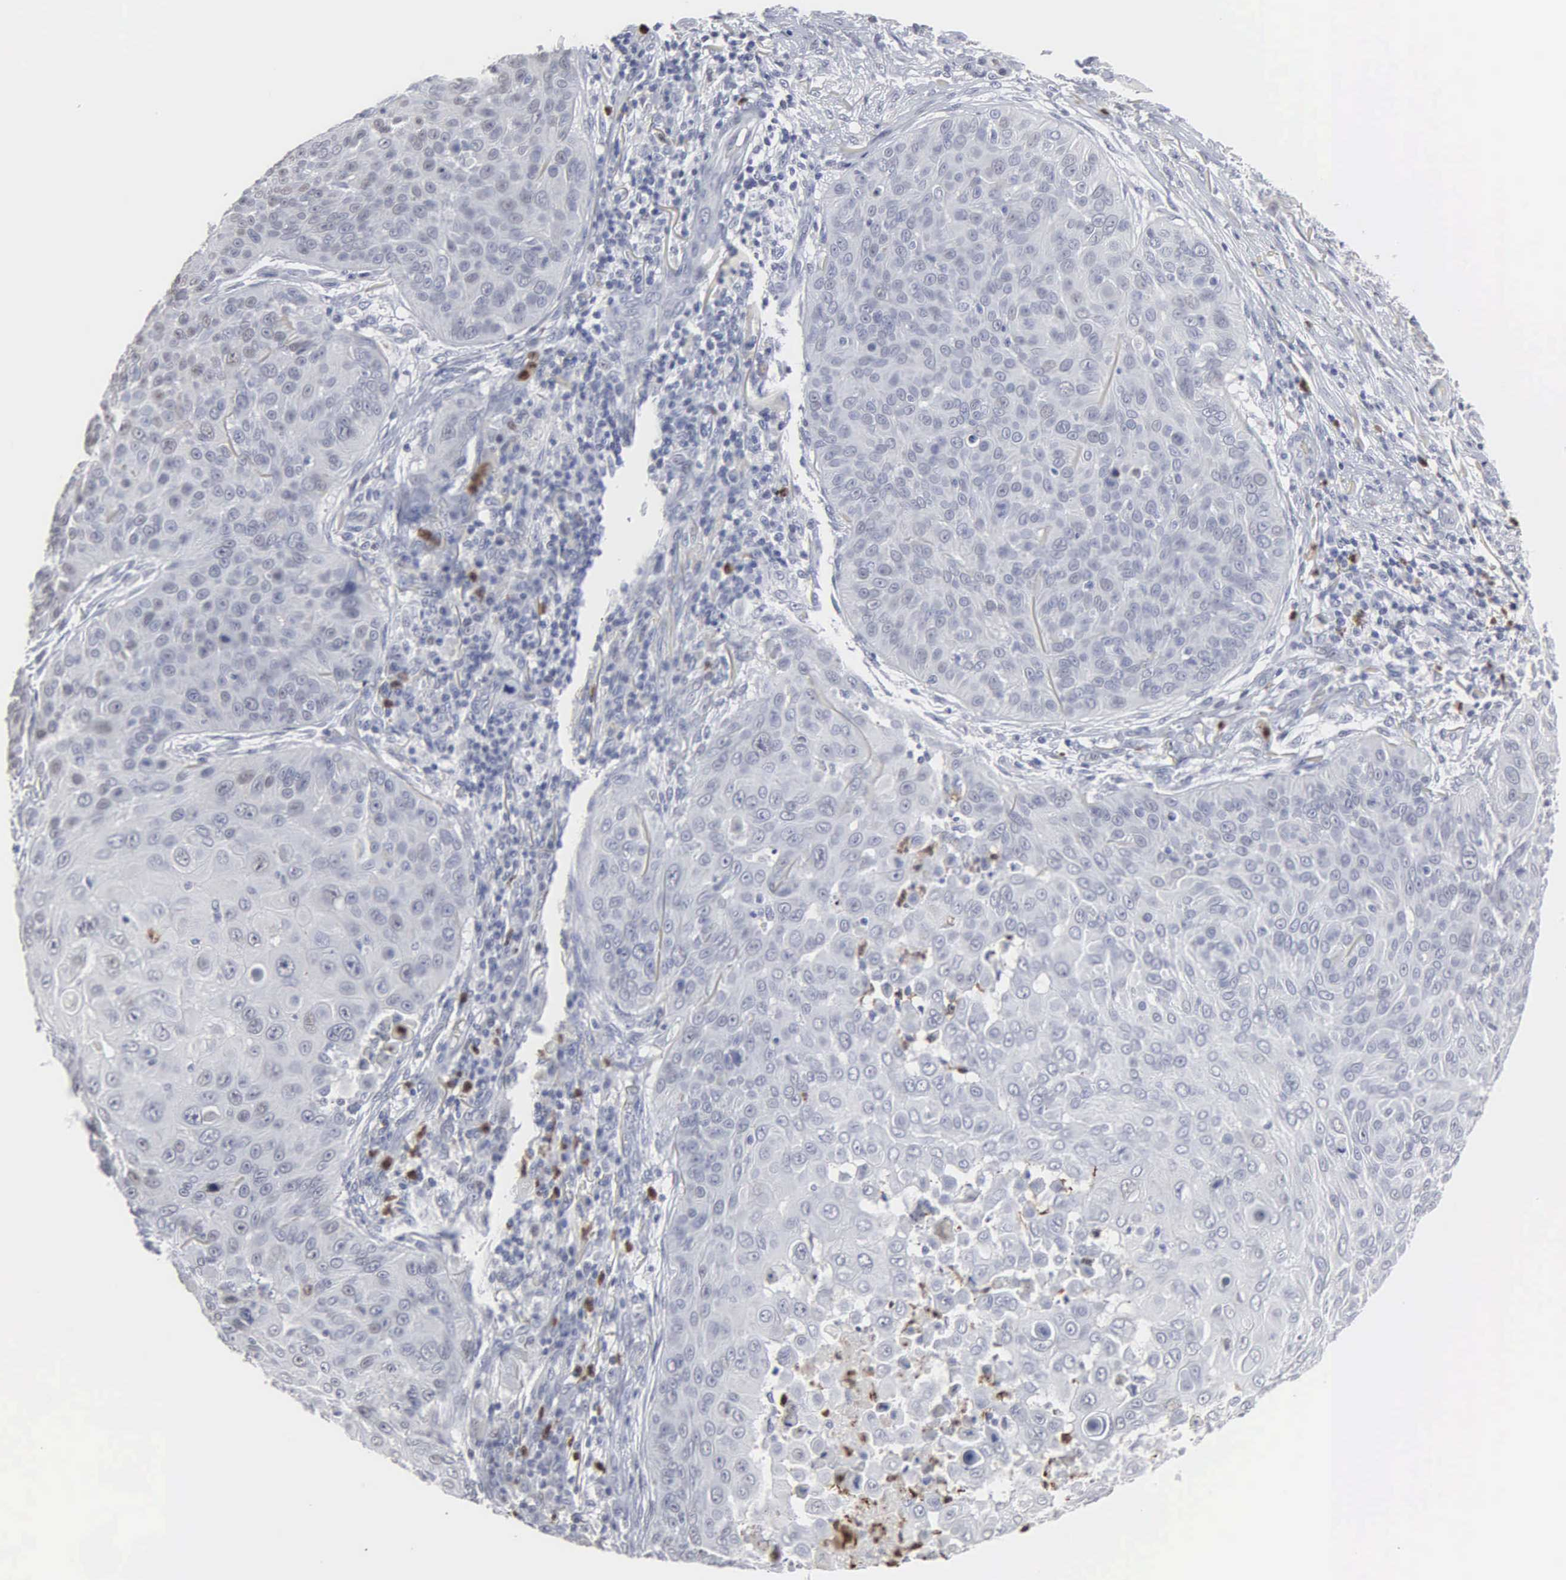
{"staining": {"intensity": "negative", "quantity": "none", "location": "none"}, "tissue": "skin cancer", "cell_type": "Tumor cells", "image_type": "cancer", "snomed": [{"axis": "morphology", "description": "Squamous cell carcinoma, NOS"}, {"axis": "topography", "description": "Skin"}], "caption": "Human skin squamous cell carcinoma stained for a protein using immunohistochemistry (IHC) exhibits no expression in tumor cells.", "gene": "SPIN3", "patient": {"sex": "male", "age": 82}}